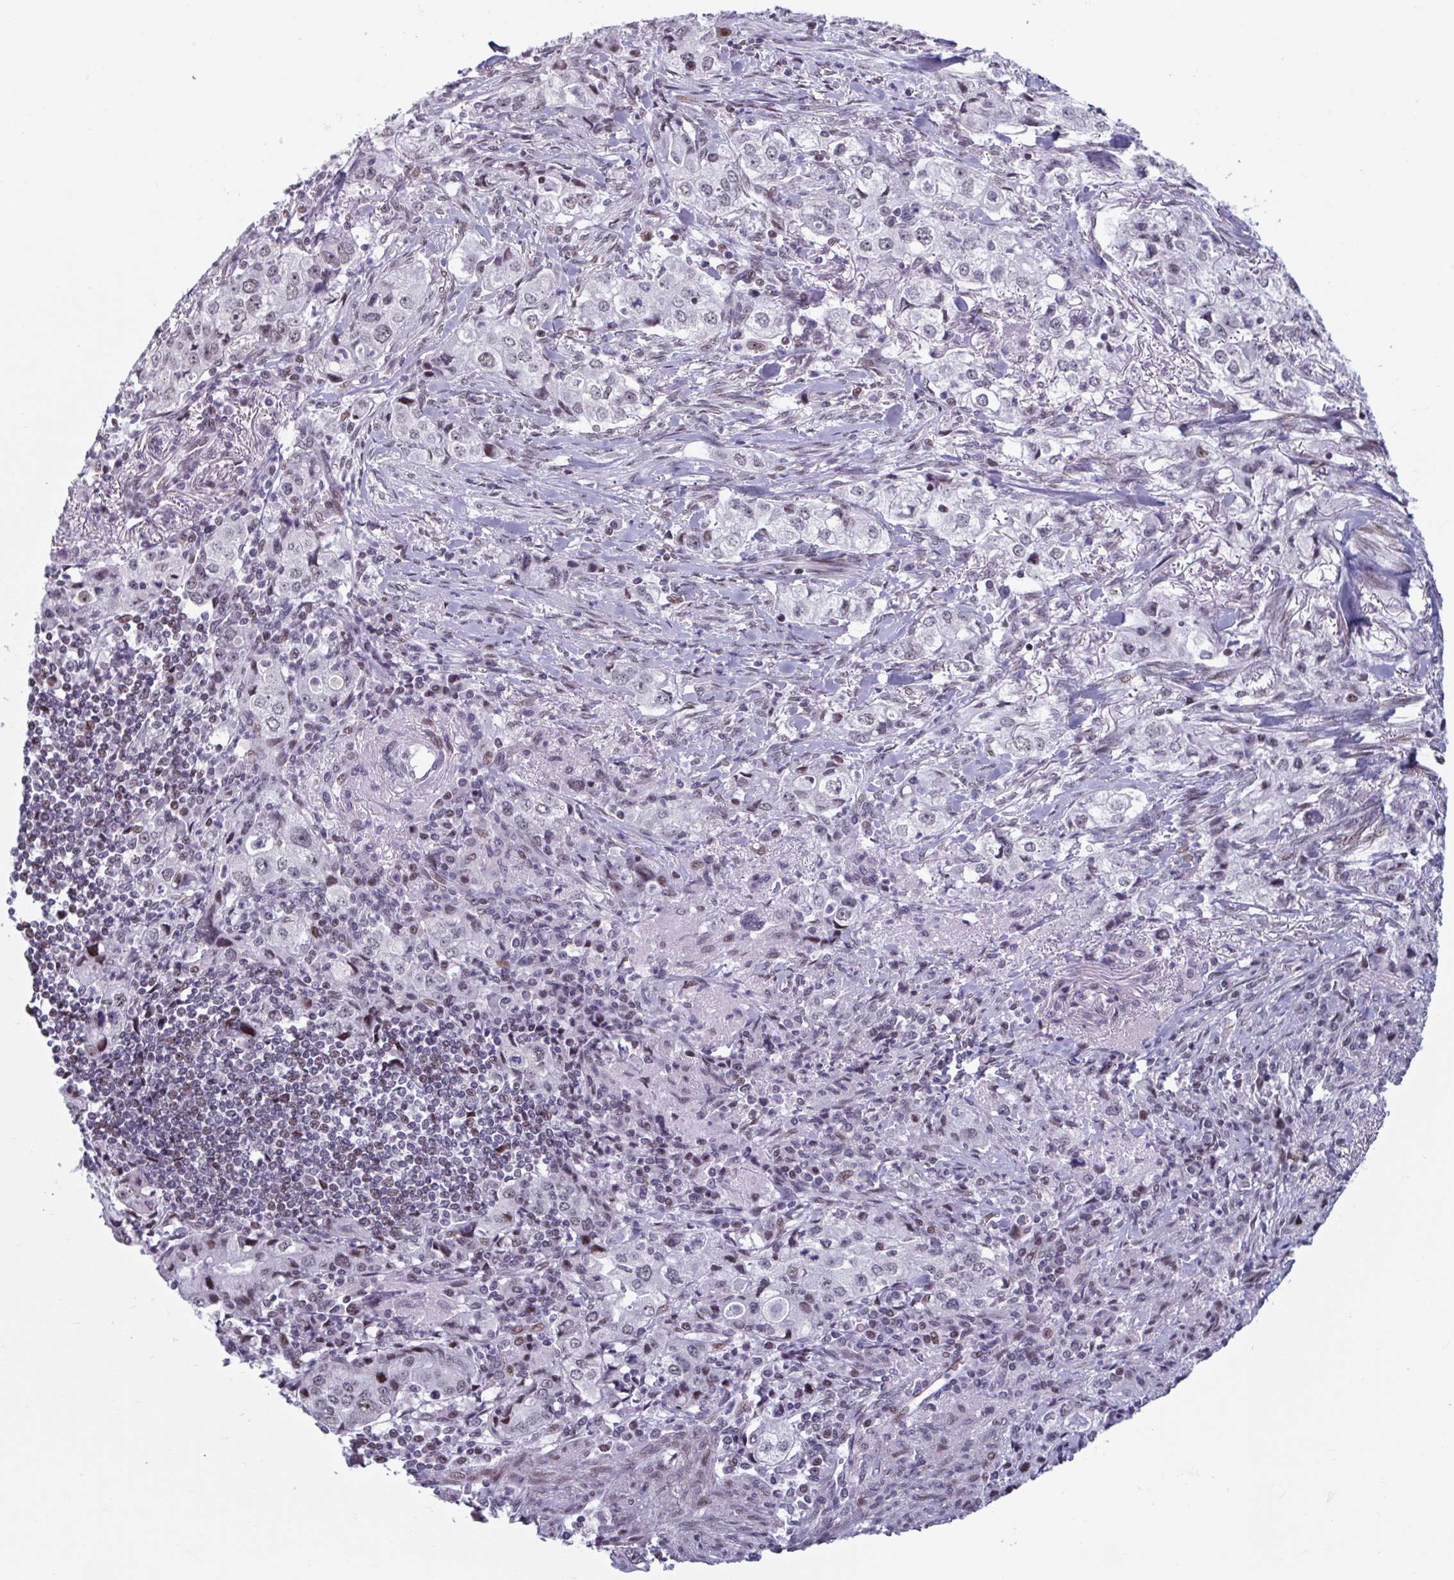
{"staining": {"intensity": "weak", "quantity": ">75%", "location": "nuclear"}, "tissue": "stomach cancer", "cell_type": "Tumor cells", "image_type": "cancer", "snomed": [{"axis": "morphology", "description": "Adenocarcinoma, NOS"}, {"axis": "topography", "description": "Stomach, upper"}], "caption": "Protein staining displays weak nuclear expression in about >75% of tumor cells in stomach cancer.", "gene": "HSD17B6", "patient": {"sex": "male", "age": 75}}